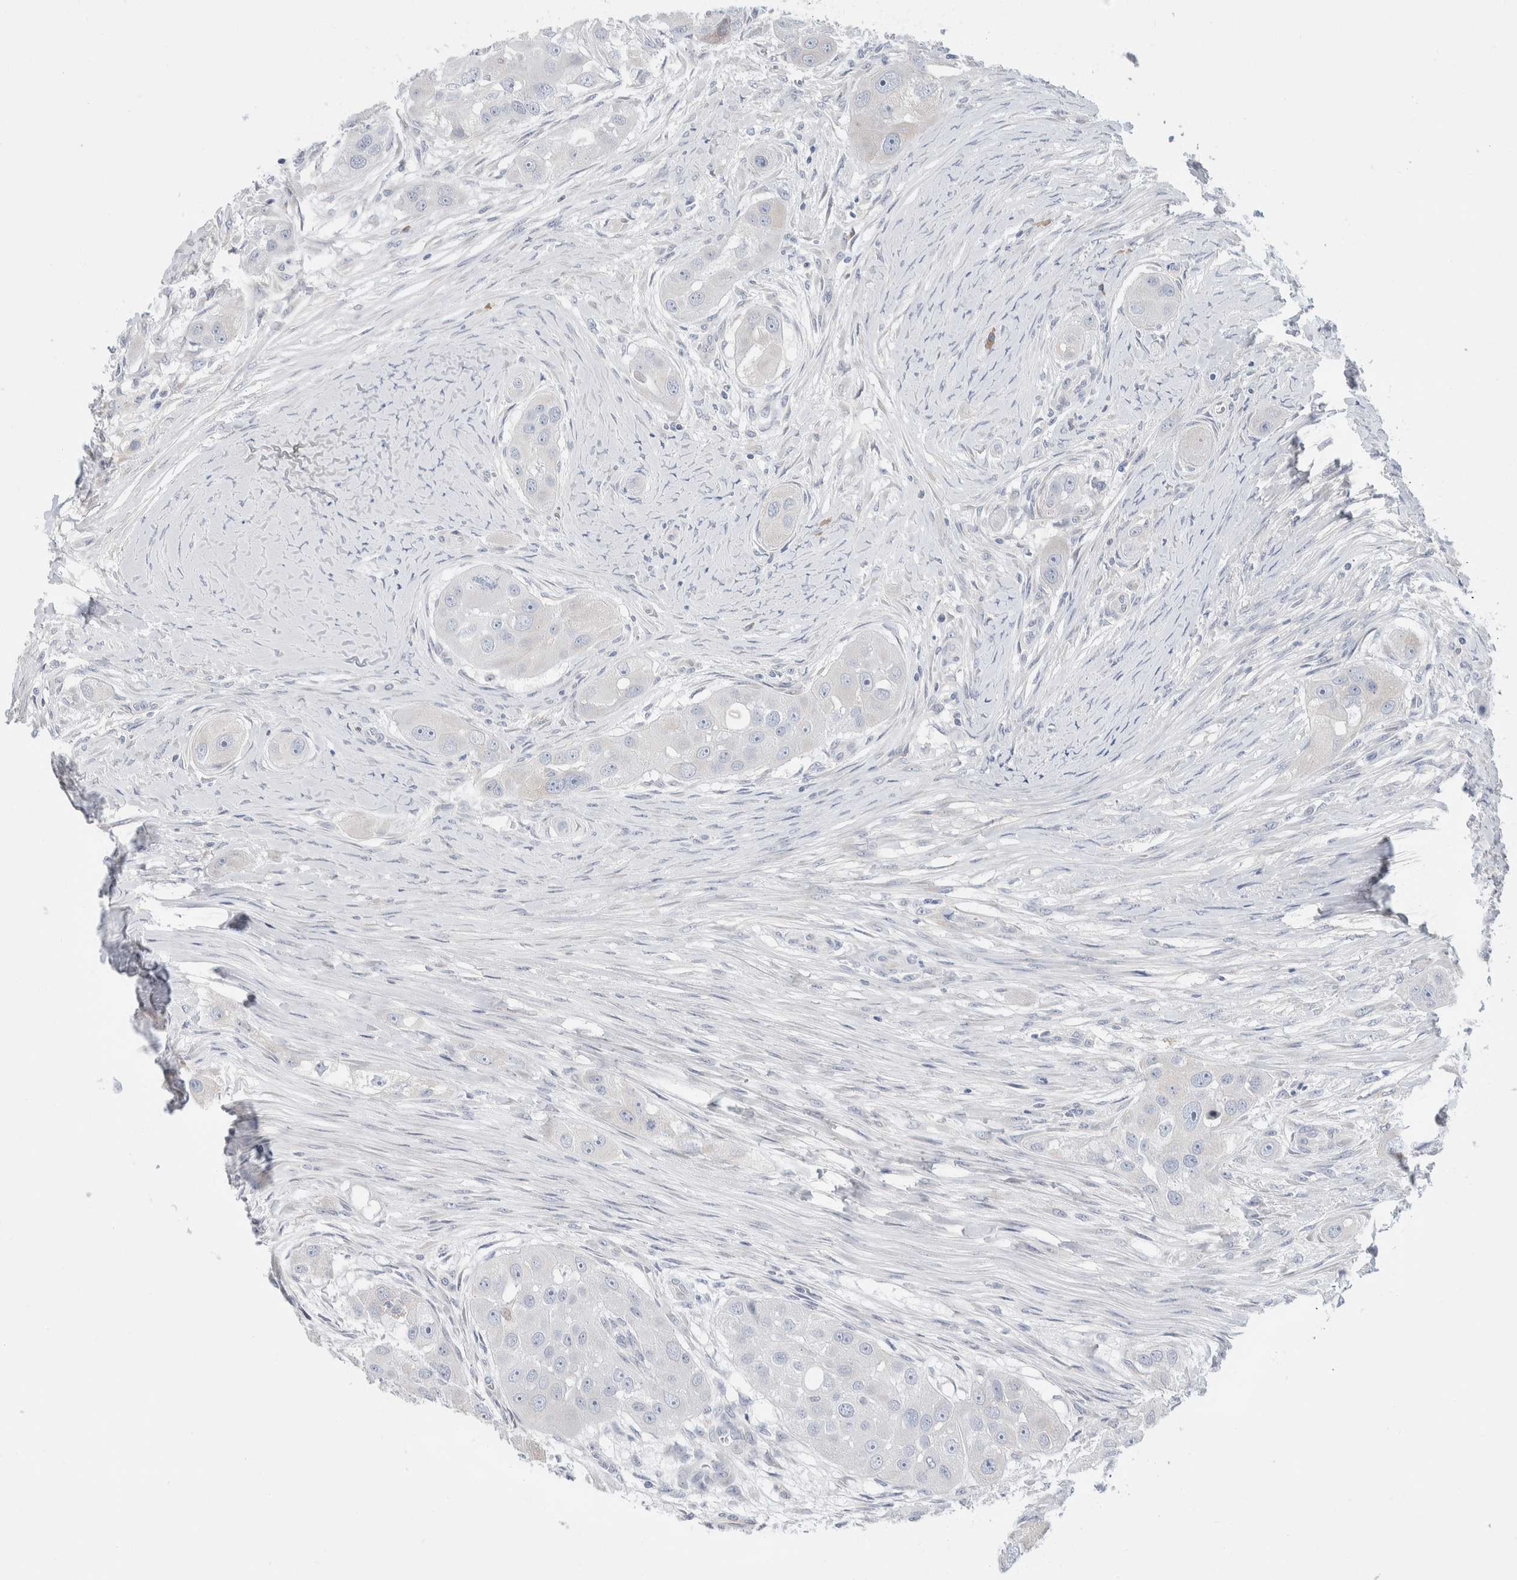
{"staining": {"intensity": "negative", "quantity": "none", "location": "none"}, "tissue": "head and neck cancer", "cell_type": "Tumor cells", "image_type": "cancer", "snomed": [{"axis": "morphology", "description": "Normal tissue, NOS"}, {"axis": "morphology", "description": "Squamous cell carcinoma, NOS"}, {"axis": "topography", "description": "Skeletal muscle"}, {"axis": "topography", "description": "Head-Neck"}], "caption": "A photomicrograph of head and neck squamous cell carcinoma stained for a protein displays no brown staining in tumor cells.", "gene": "RUSF1", "patient": {"sex": "male", "age": 51}}